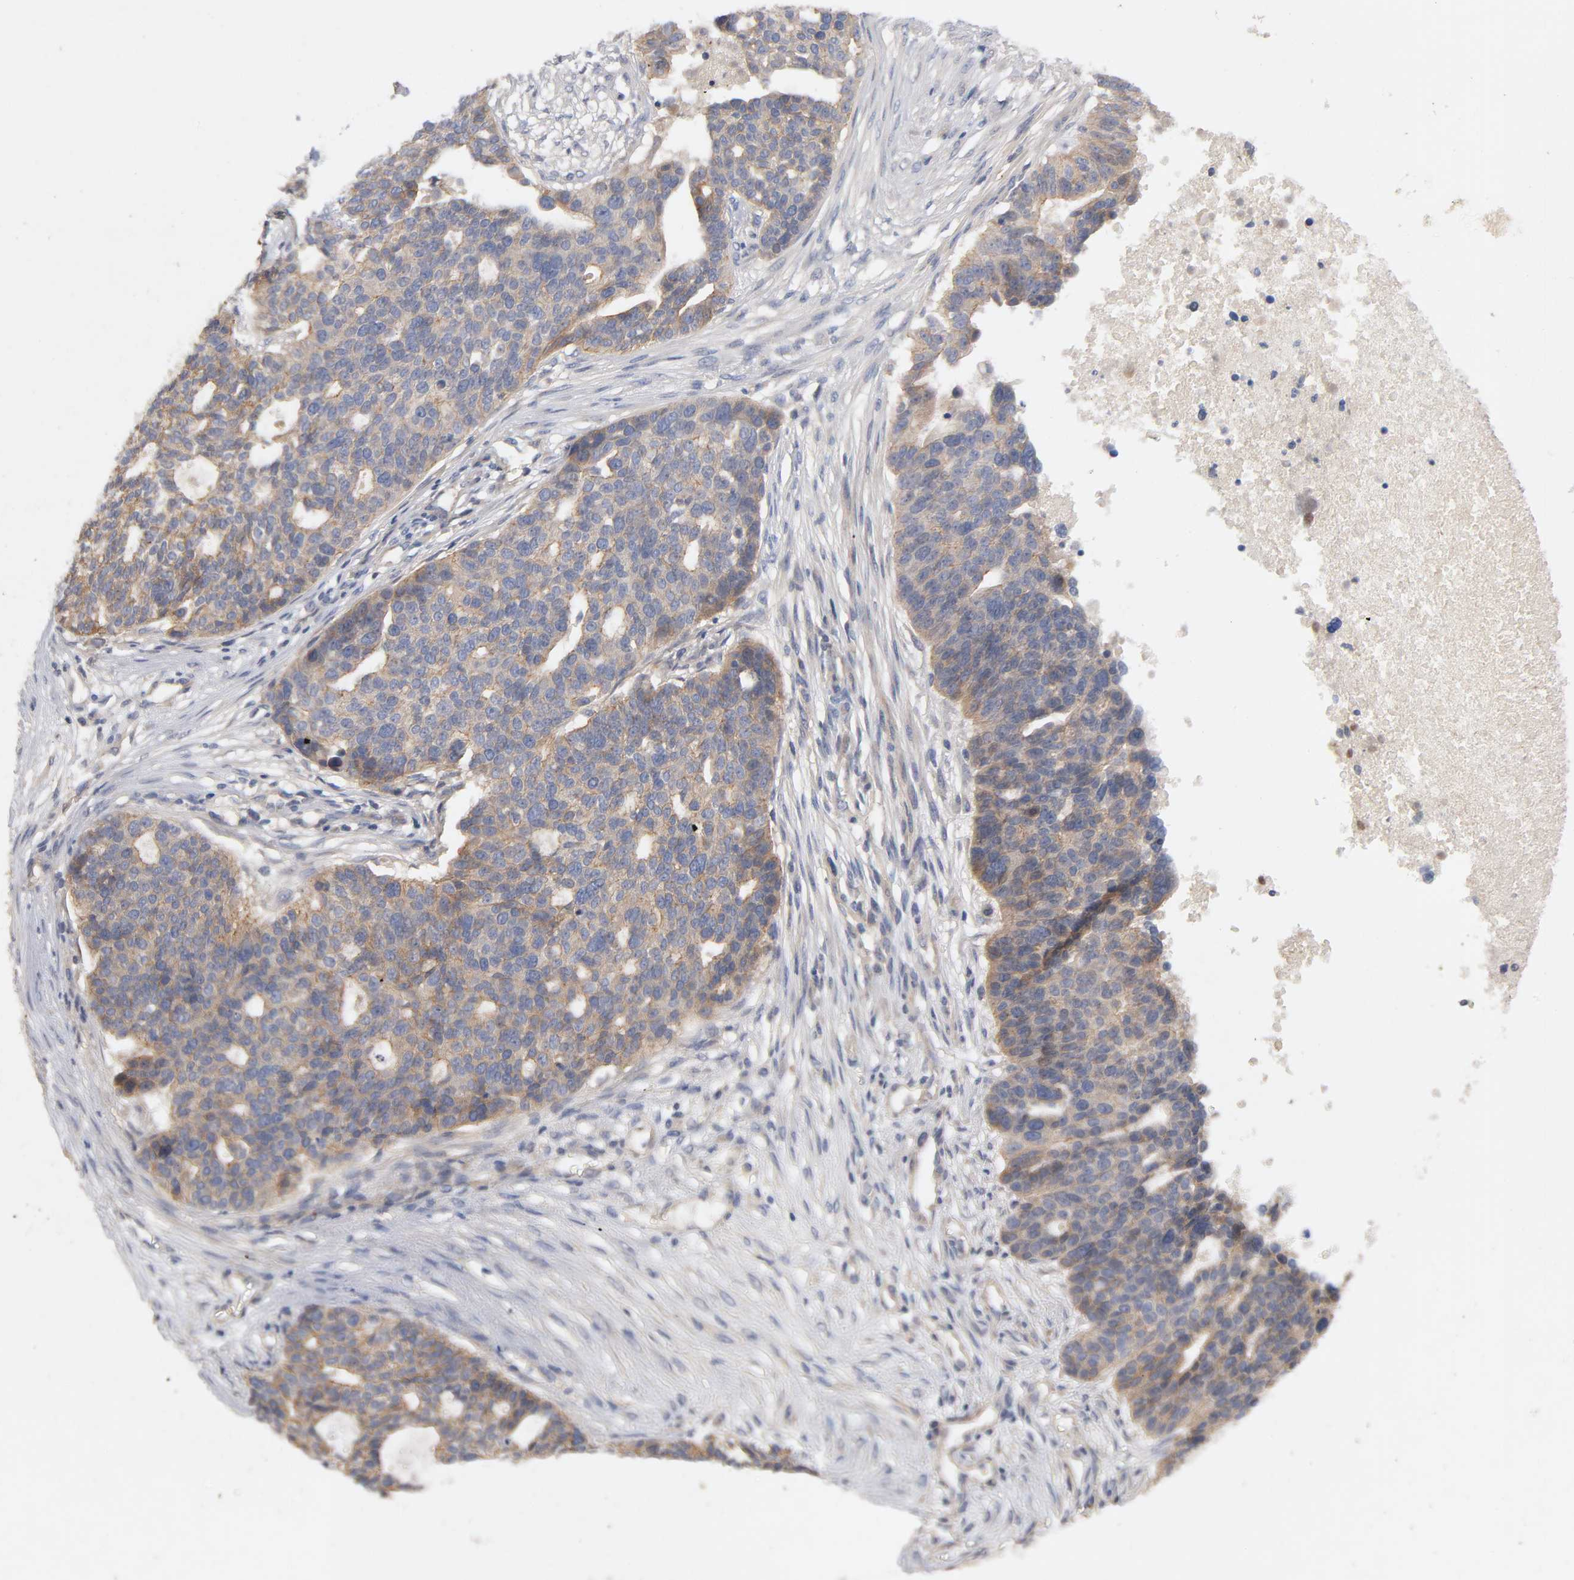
{"staining": {"intensity": "moderate", "quantity": ">75%", "location": "cytoplasmic/membranous"}, "tissue": "ovarian cancer", "cell_type": "Tumor cells", "image_type": "cancer", "snomed": [{"axis": "morphology", "description": "Cystadenocarcinoma, serous, NOS"}, {"axis": "topography", "description": "Ovary"}], "caption": "Immunohistochemistry (IHC) (DAB) staining of human ovarian cancer displays moderate cytoplasmic/membranous protein staining in about >75% of tumor cells.", "gene": "PDZD11", "patient": {"sex": "female", "age": 59}}